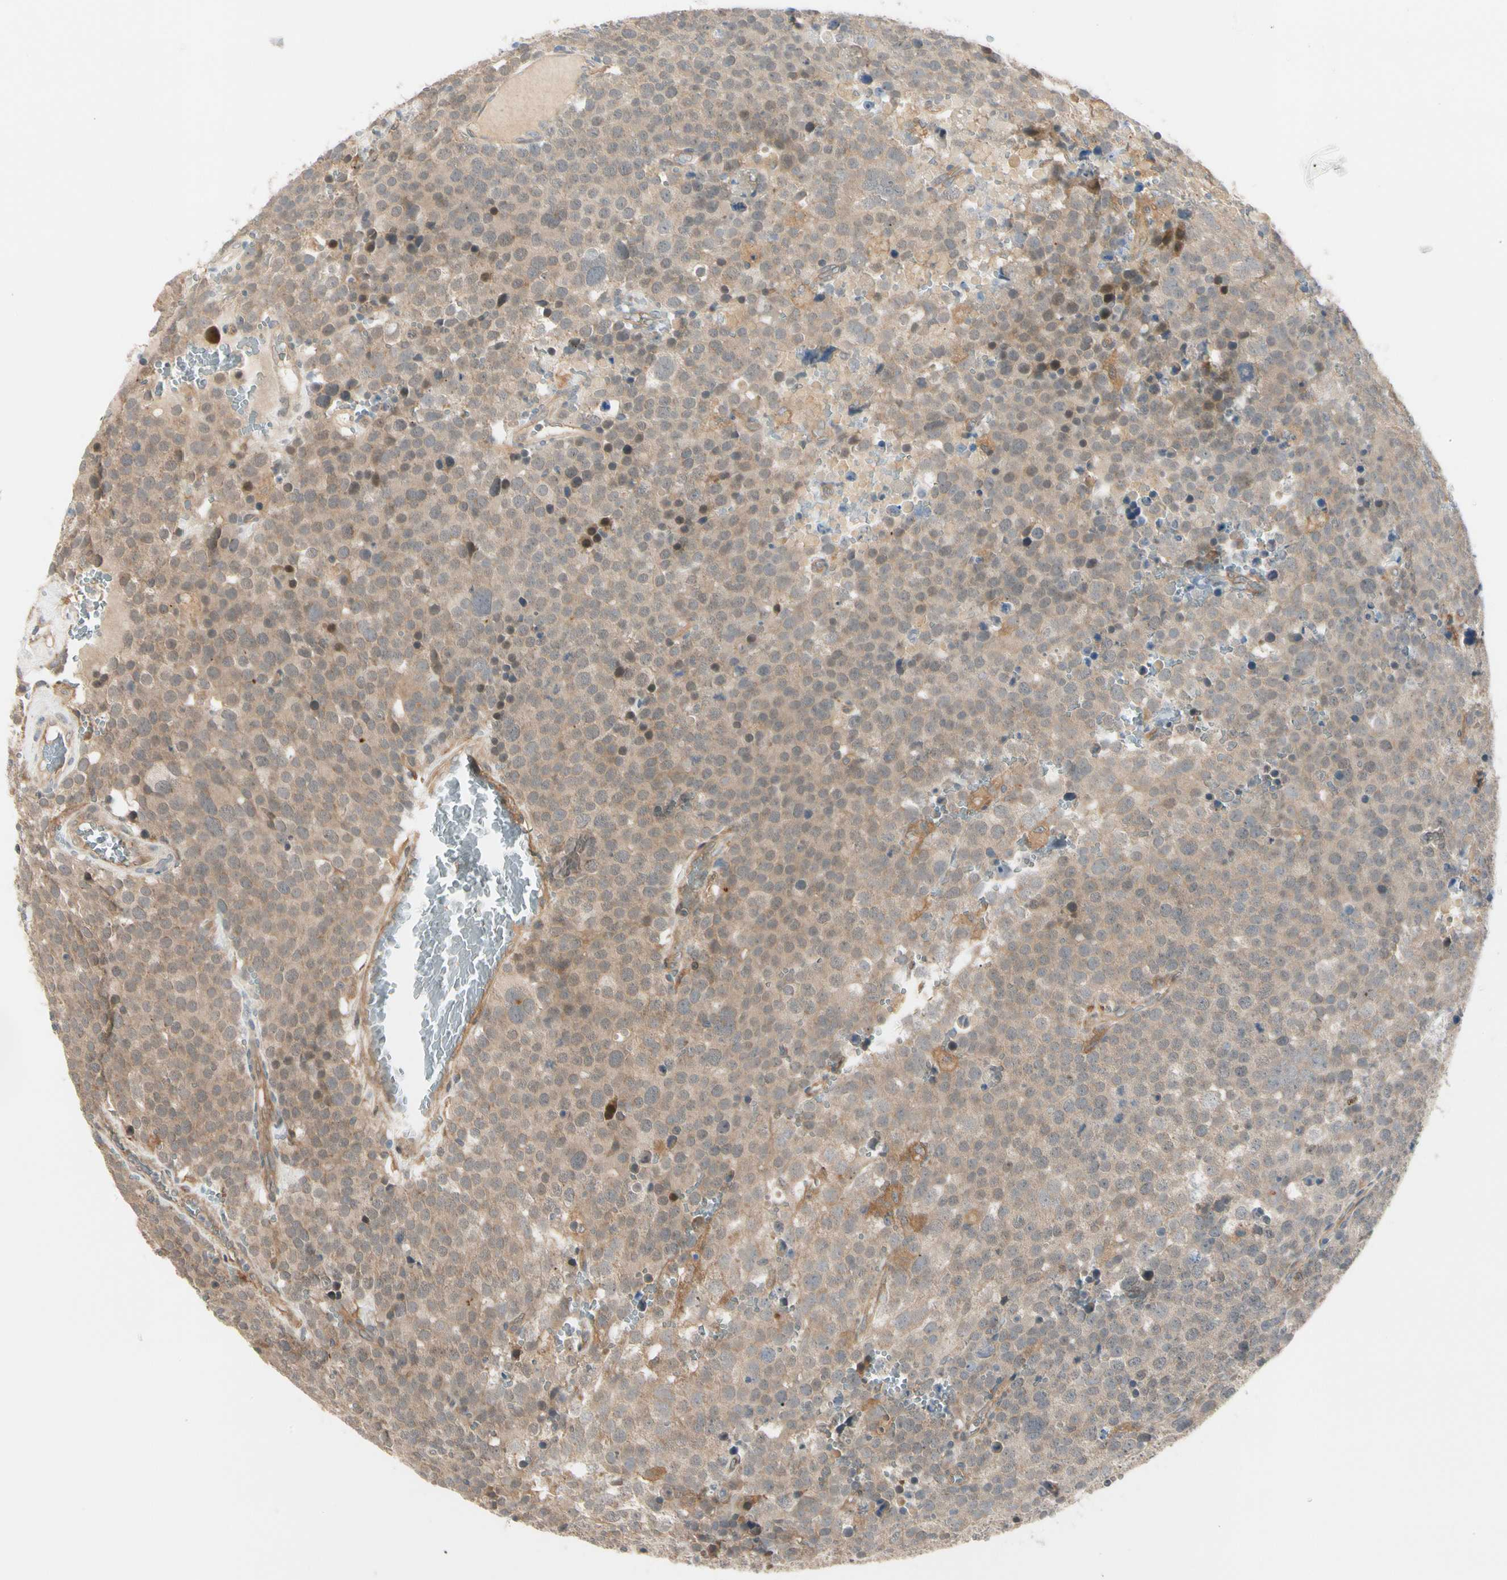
{"staining": {"intensity": "moderate", "quantity": ">75%", "location": "cytoplasmic/membranous"}, "tissue": "testis cancer", "cell_type": "Tumor cells", "image_type": "cancer", "snomed": [{"axis": "morphology", "description": "Seminoma, NOS"}, {"axis": "topography", "description": "Testis"}], "caption": "An immunohistochemistry image of neoplastic tissue is shown. Protein staining in brown labels moderate cytoplasmic/membranous positivity in testis cancer within tumor cells.", "gene": "F2R", "patient": {"sex": "male", "age": 71}}